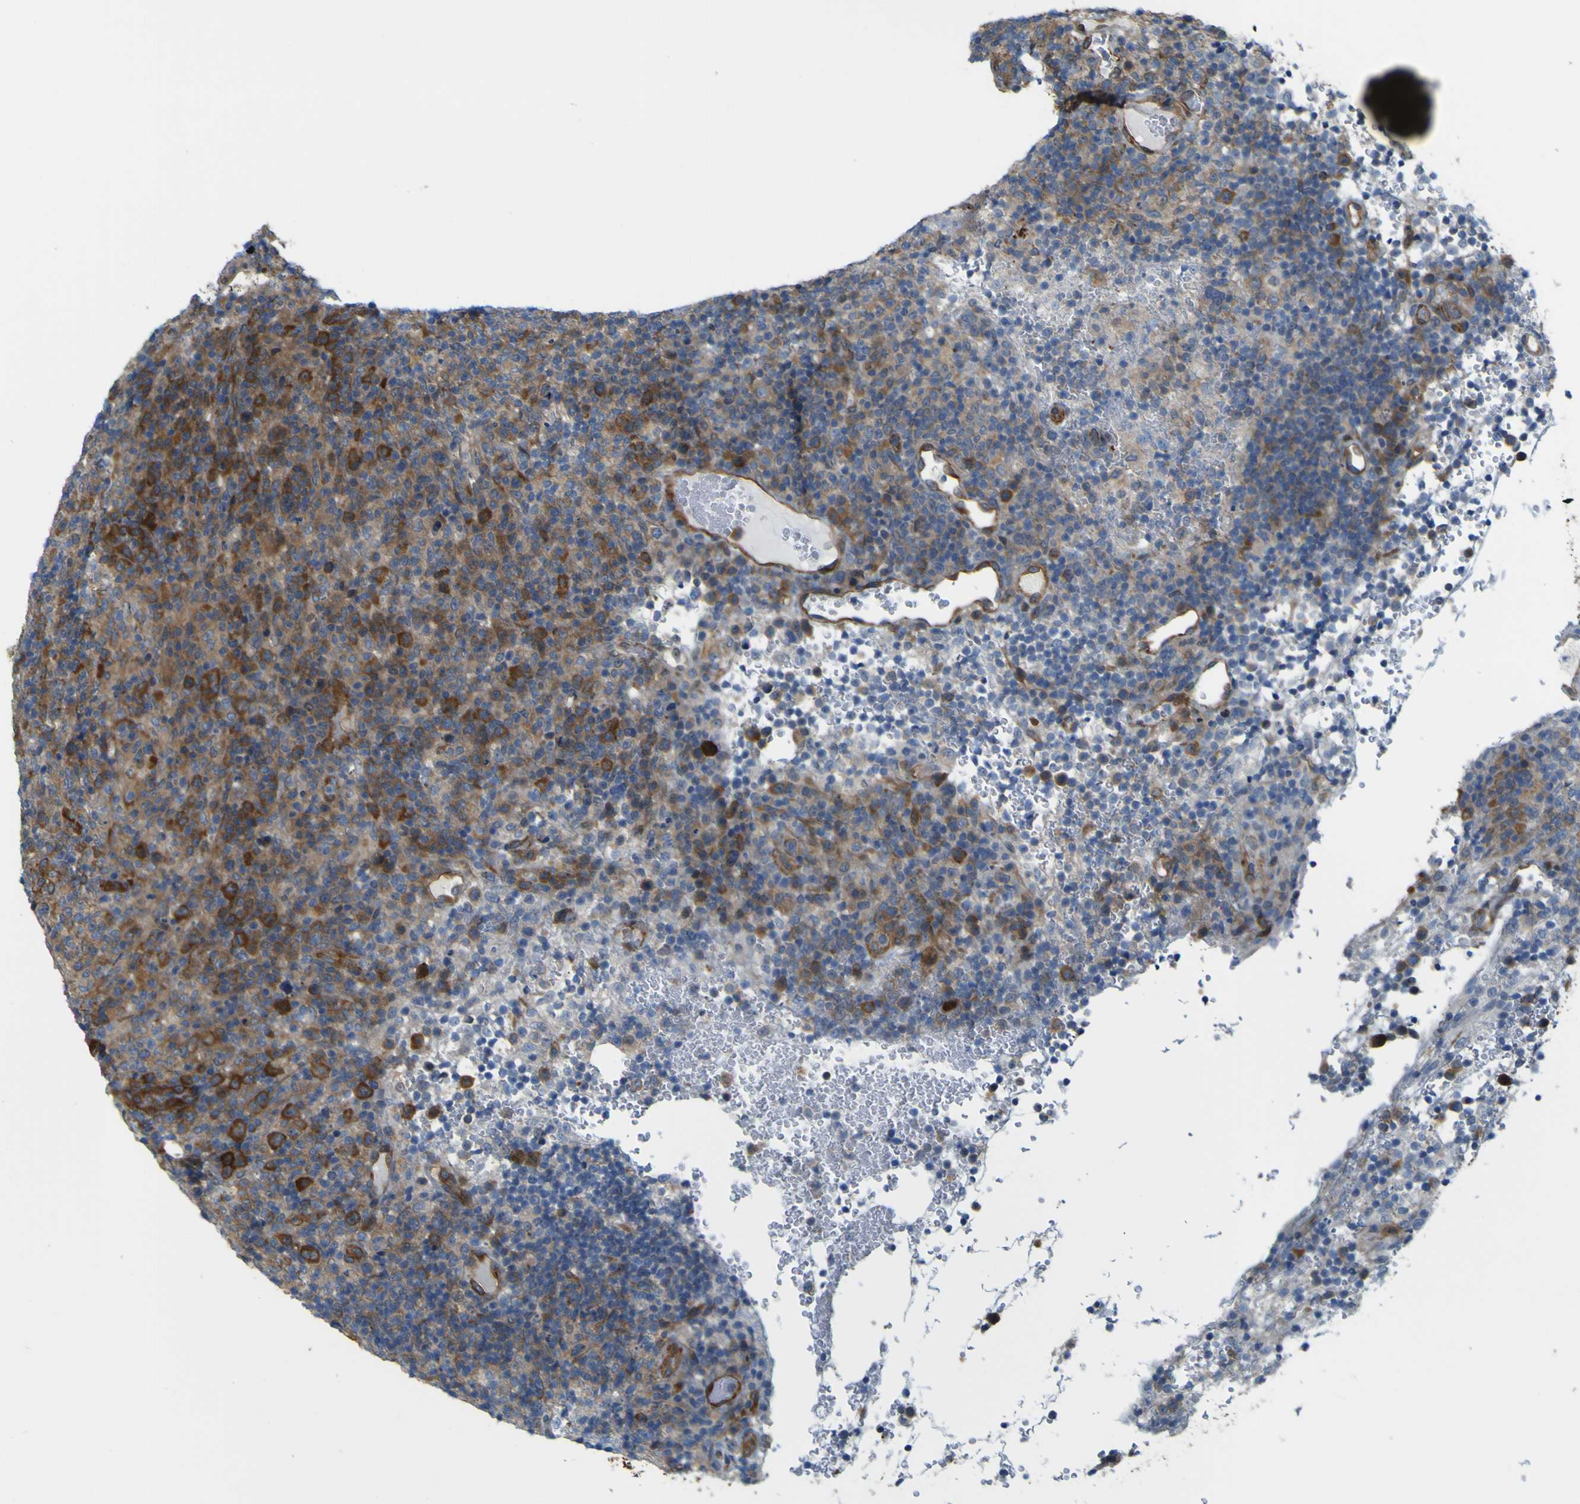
{"staining": {"intensity": "moderate", "quantity": ">75%", "location": "cytoplasmic/membranous"}, "tissue": "lymphoma", "cell_type": "Tumor cells", "image_type": "cancer", "snomed": [{"axis": "morphology", "description": "Malignant lymphoma, non-Hodgkin's type, High grade"}, {"axis": "topography", "description": "Lymph node"}], "caption": "Immunohistochemistry (IHC) staining of lymphoma, which exhibits medium levels of moderate cytoplasmic/membranous positivity in about >75% of tumor cells indicating moderate cytoplasmic/membranous protein staining. The staining was performed using DAB (3,3'-diaminobenzidine) (brown) for protein detection and nuclei were counterstained in hematoxylin (blue).", "gene": "JPH1", "patient": {"sex": "female", "age": 76}}